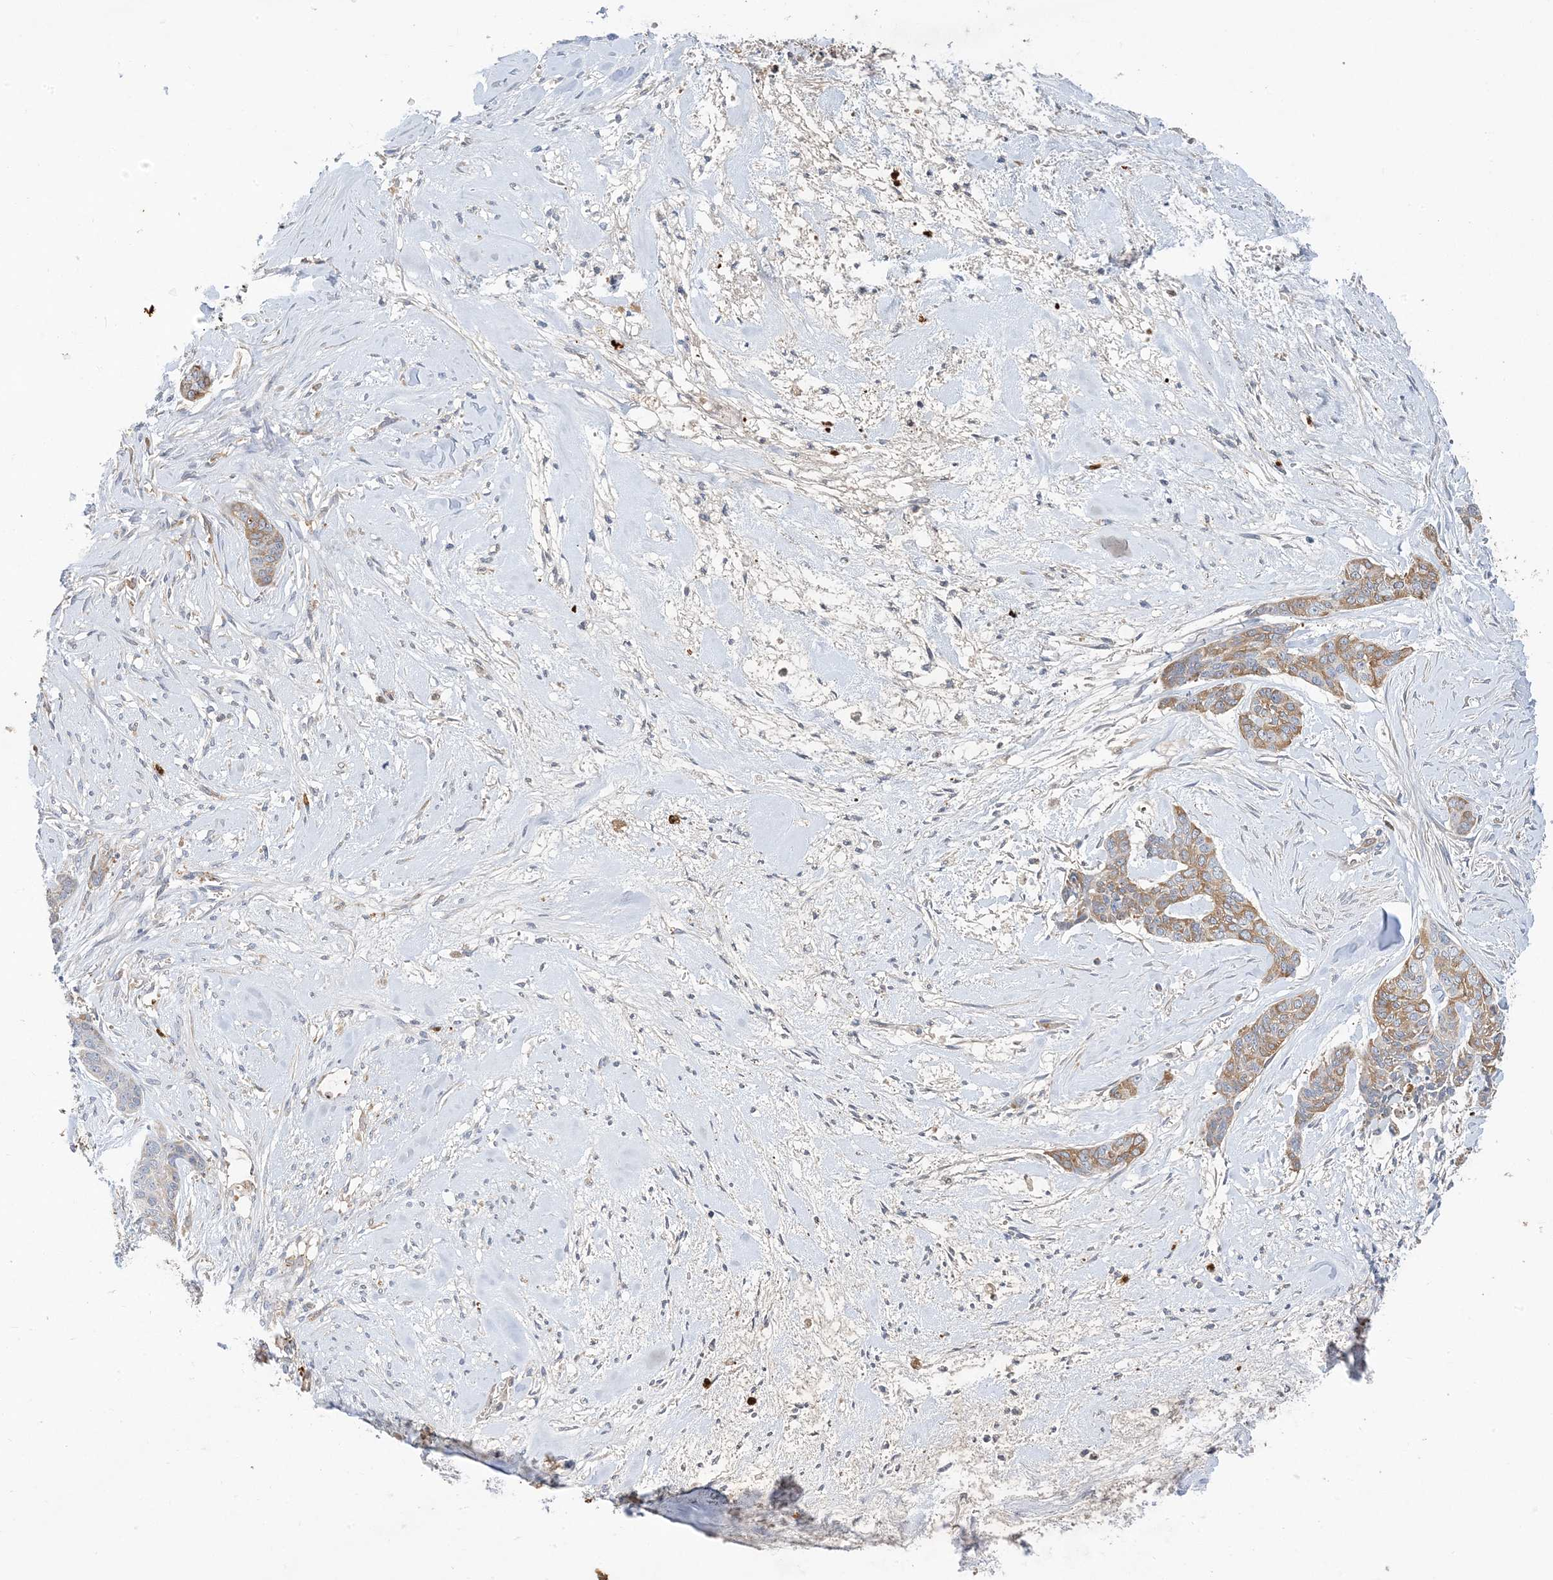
{"staining": {"intensity": "moderate", "quantity": "25%-75%", "location": "cytoplasmic/membranous"}, "tissue": "skin cancer", "cell_type": "Tumor cells", "image_type": "cancer", "snomed": [{"axis": "morphology", "description": "Basal cell carcinoma"}, {"axis": "topography", "description": "Skin"}], "caption": "Protein analysis of basal cell carcinoma (skin) tissue shows moderate cytoplasmic/membranous staining in approximately 25%-75% of tumor cells.", "gene": "DPP9", "patient": {"sex": "female", "age": 64}}